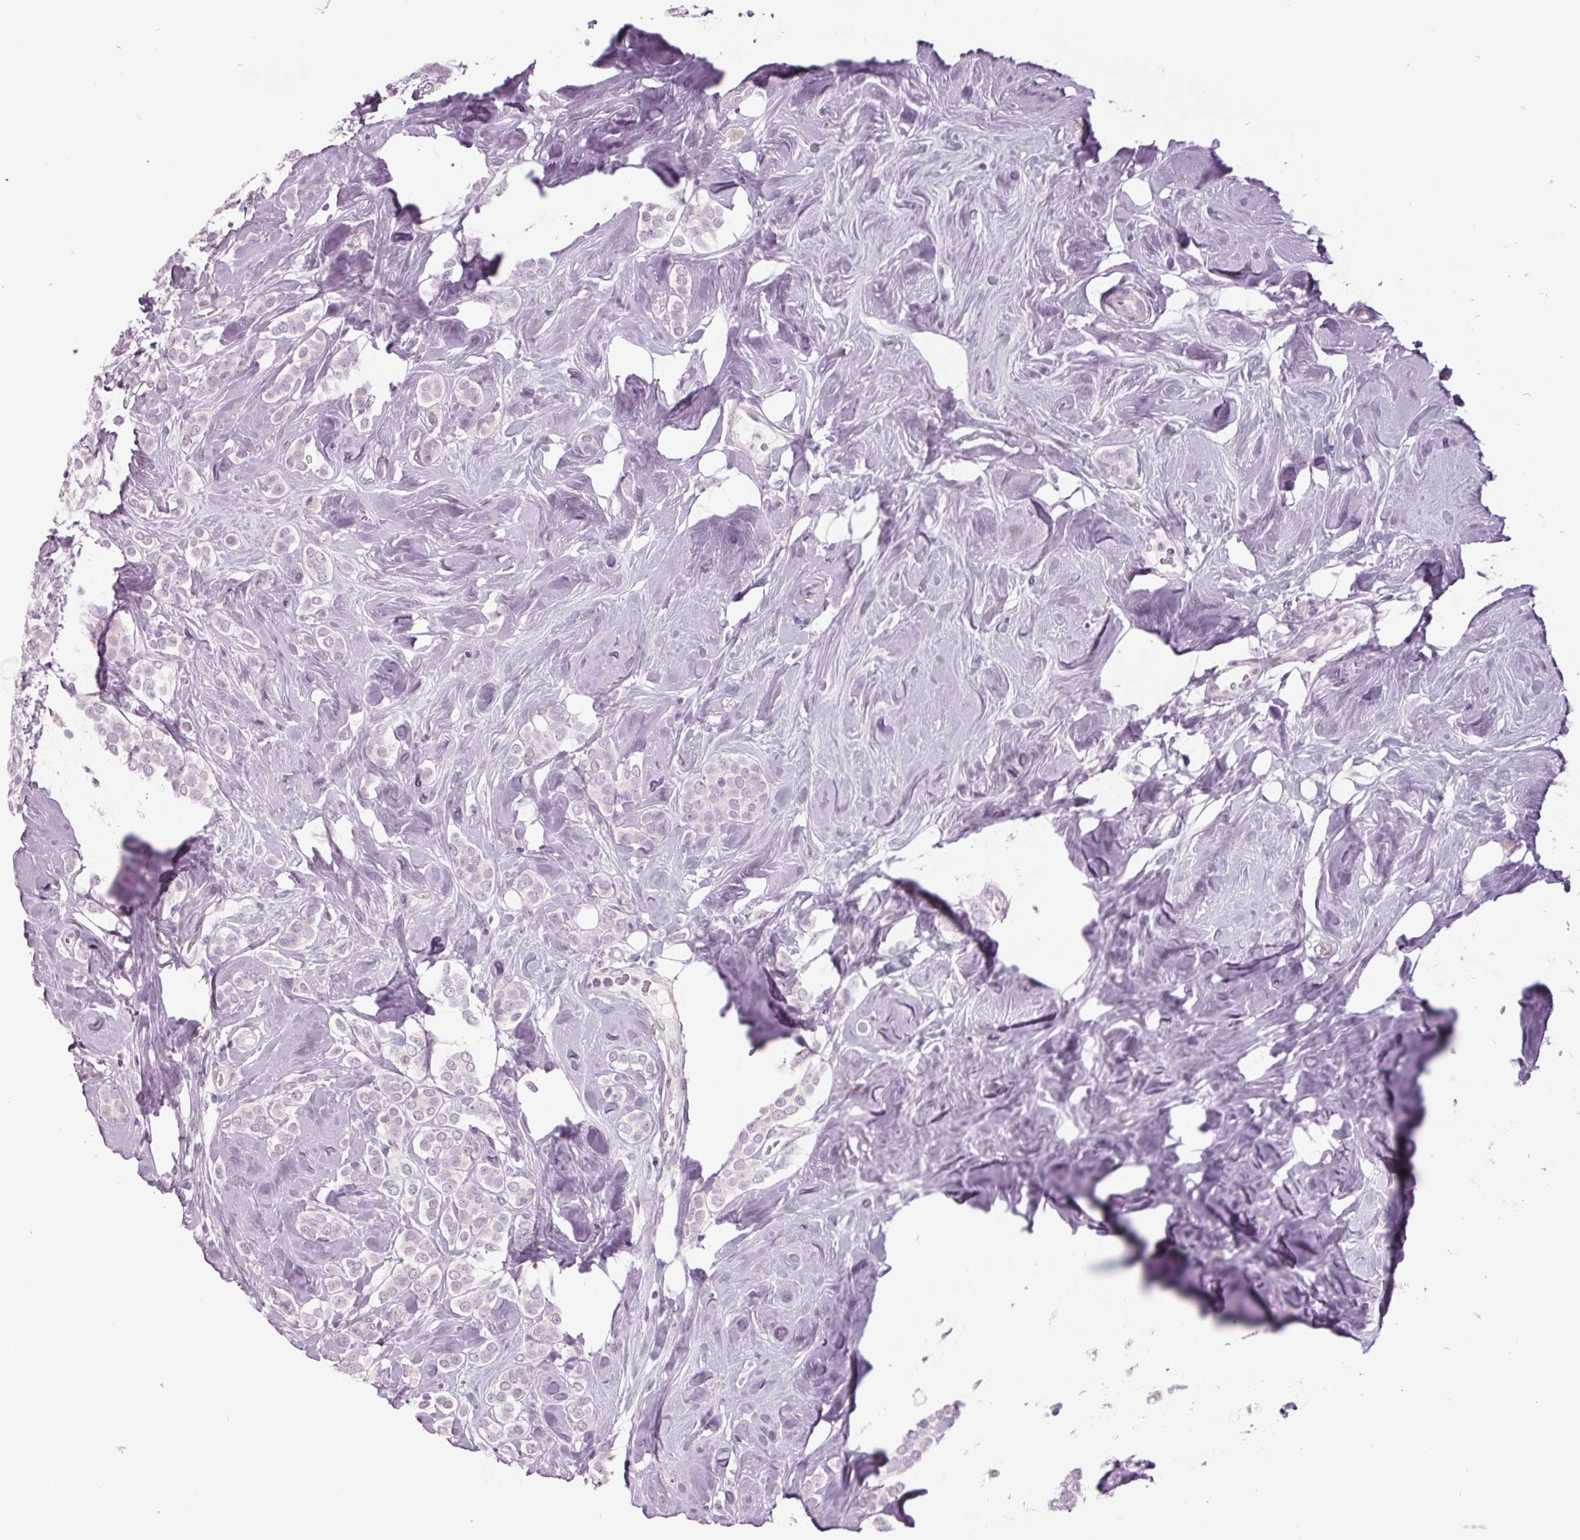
{"staining": {"intensity": "negative", "quantity": "none", "location": "none"}, "tissue": "breast cancer", "cell_type": "Tumor cells", "image_type": "cancer", "snomed": [{"axis": "morphology", "description": "Lobular carcinoma"}, {"axis": "topography", "description": "Breast"}], "caption": "Protein analysis of lobular carcinoma (breast) exhibits no significant expression in tumor cells.", "gene": "ODAD2", "patient": {"sex": "female", "age": 49}}